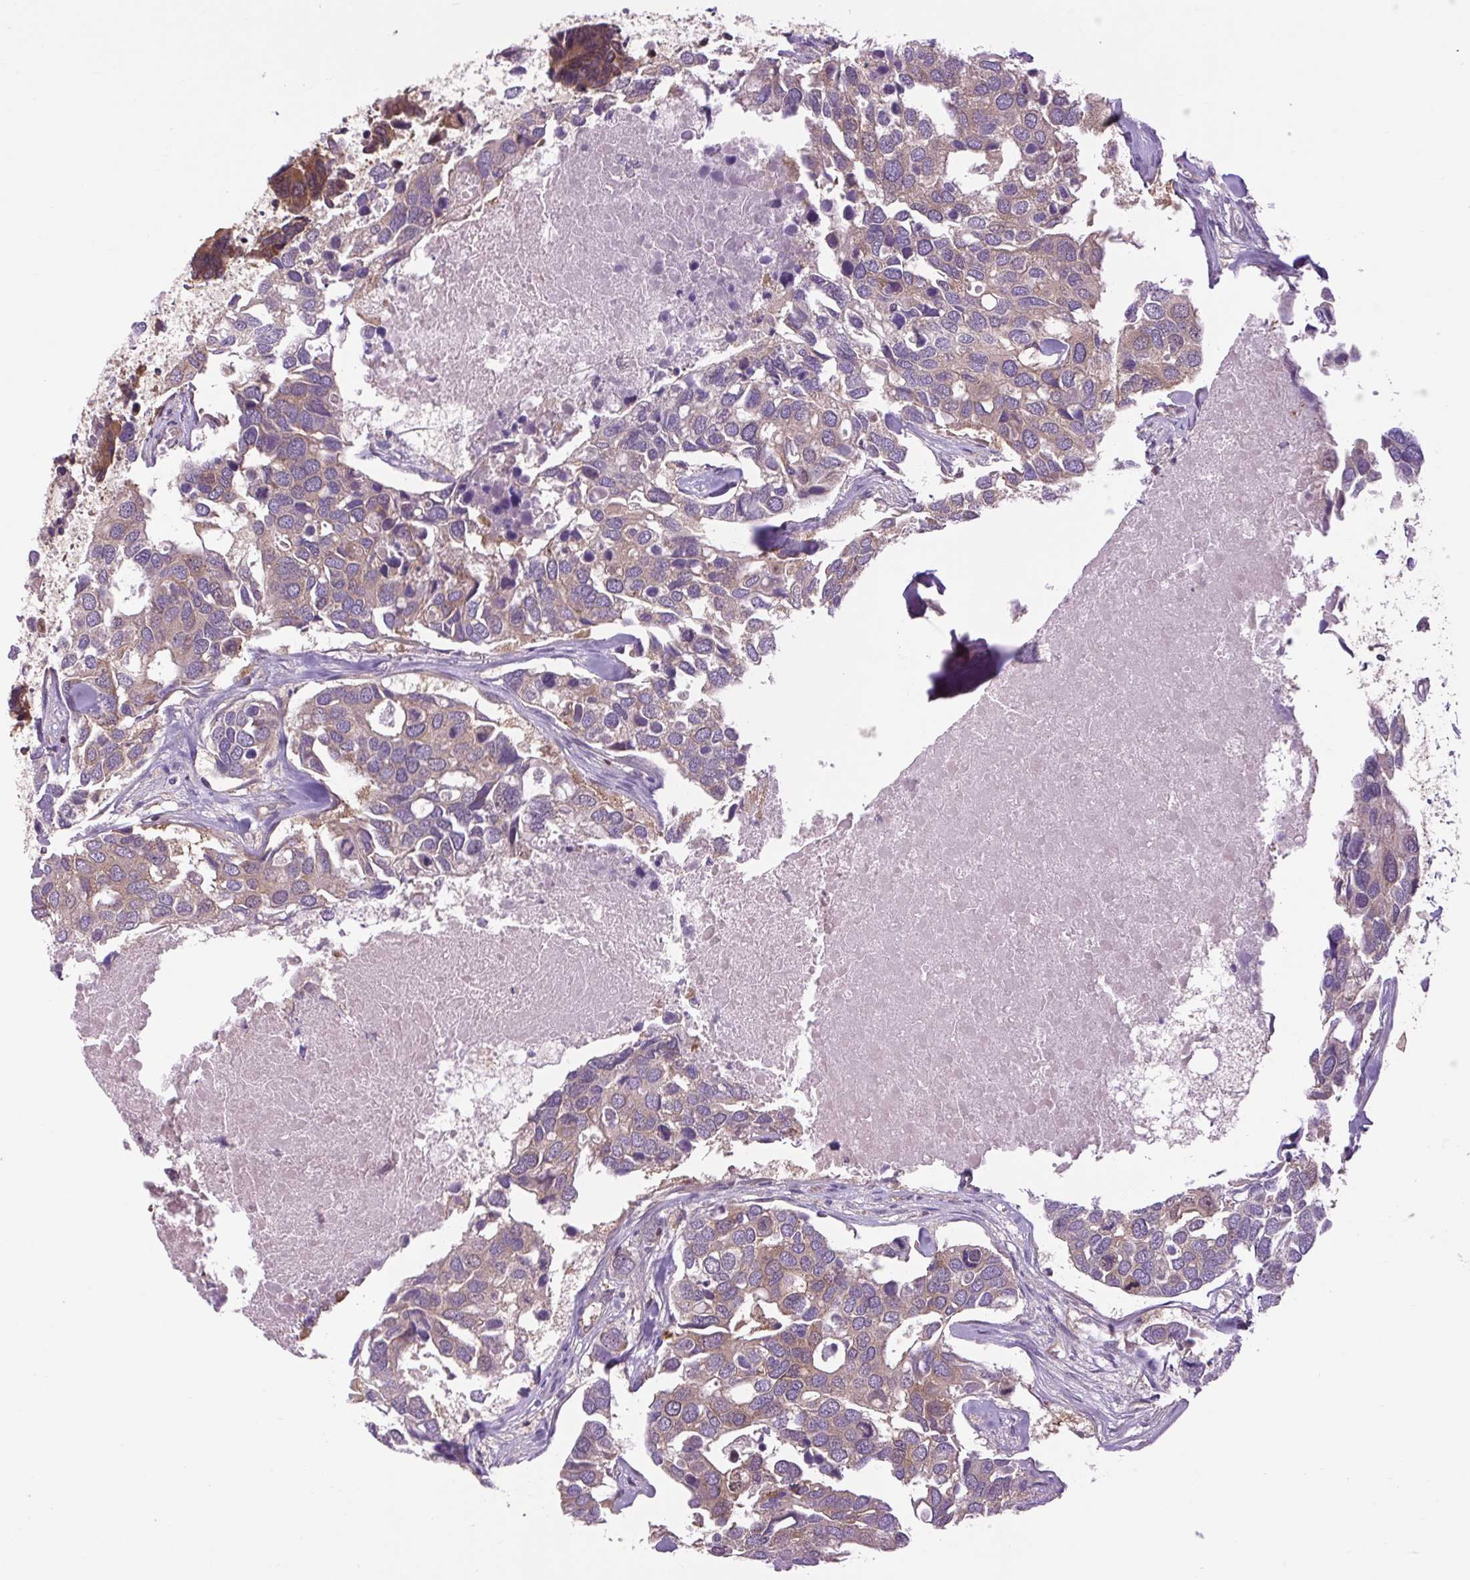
{"staining": {"intensity": "weak", "quantity": "25%-75%", "location": "cytoplasmic/membranous"}, "tissue": "breast cancer", "cell_type": "Tumor cells", "image_type": "cancer", "snomed": [{"axis": "morphology", "description": "Duct carcinoma"}, {"axis": "topography", "description": "Breast"}], "caption": "High-magnification brightfield microscopy of breast cancer (infiltrating ductal carcinoma) stained with DAB (brown) and counterstained with hematoxylin (blue). tumor cells exhibit weak cytoplasmic/membranous staining is appreciated in about25%-75% of cells. (IHC, brightfield microscopy, high magnification).", "gene": "PLCG1", "patient": {"sex": "female", "age": 83}}